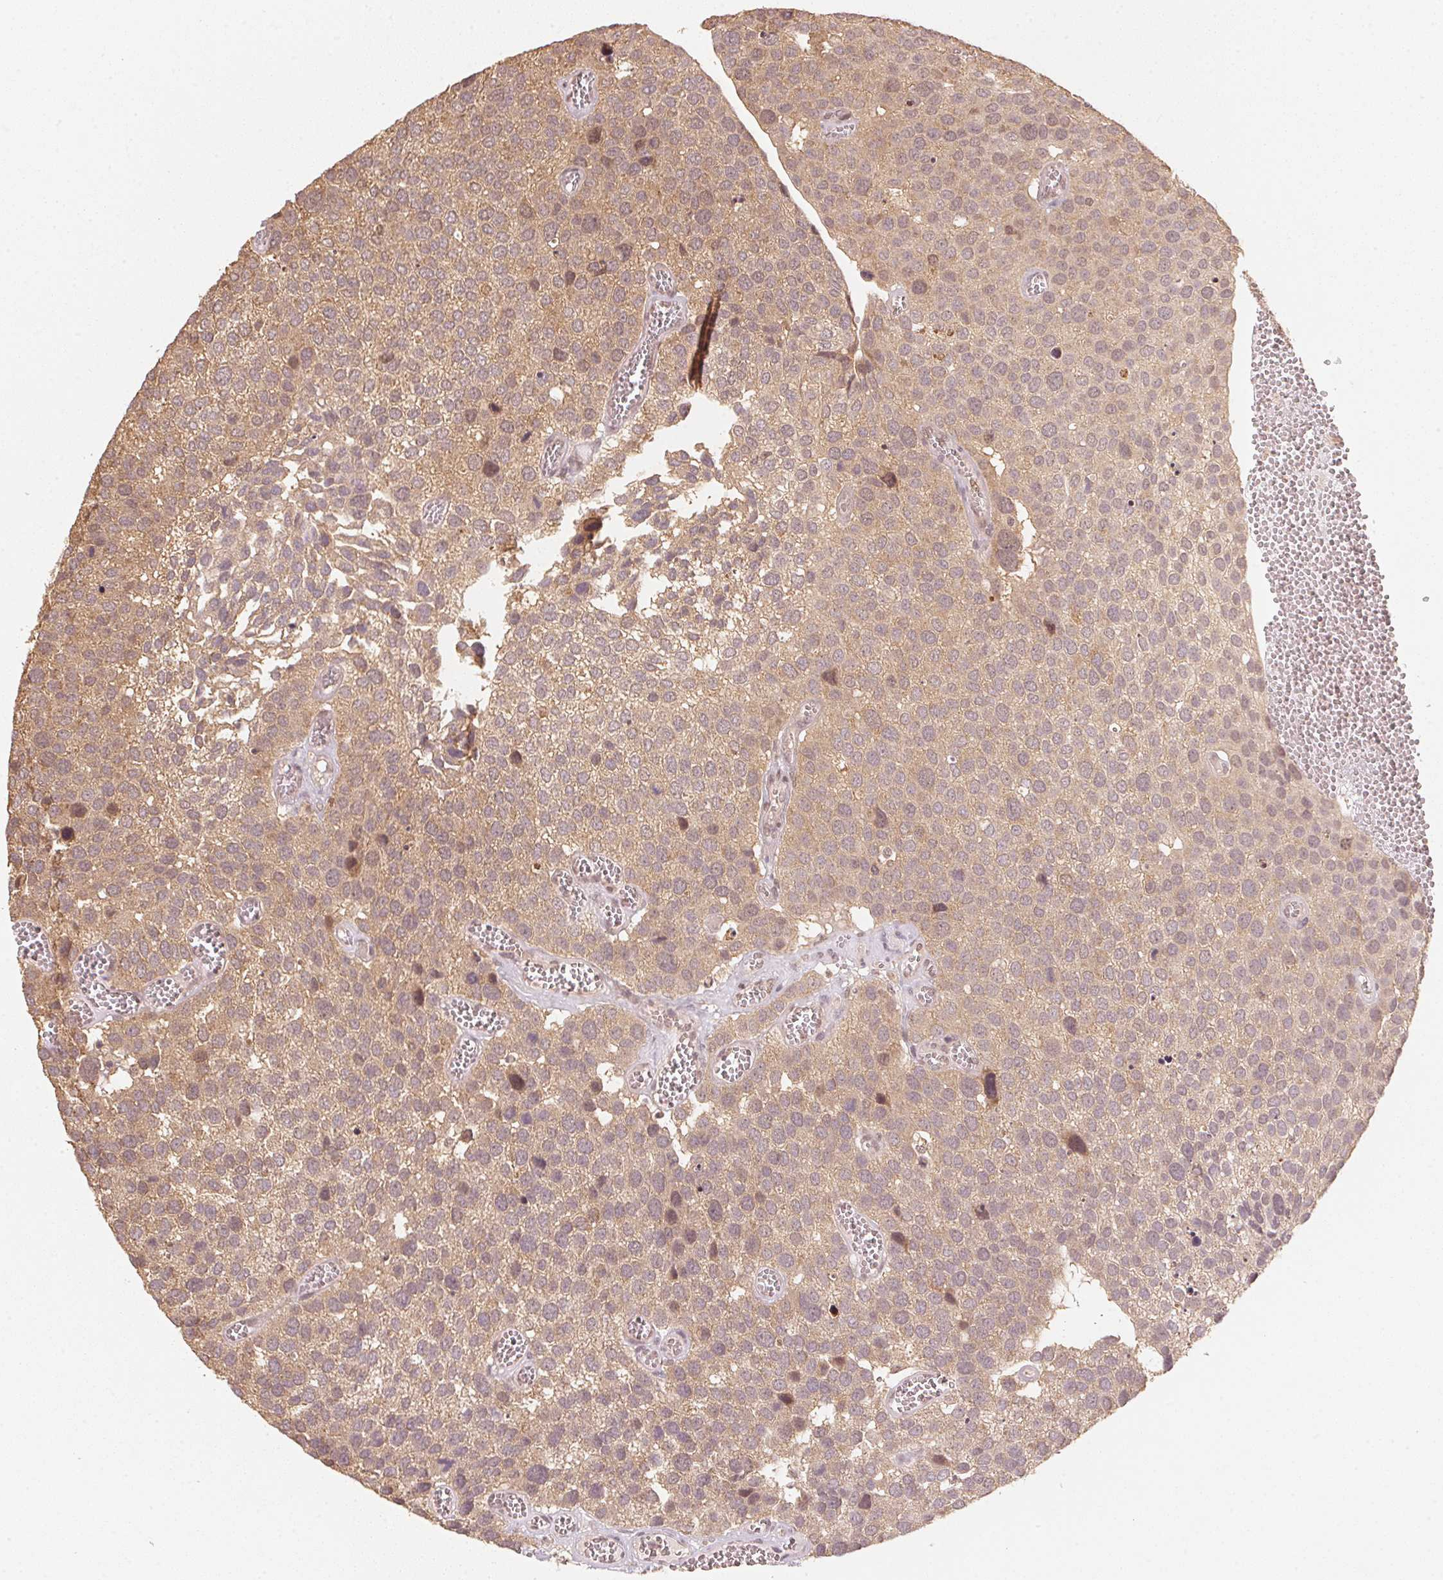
{"staining": {"intensity": "moderate", "quantity": ">75%", "location": "cytoplasmic/membranous,nuclear"}, "tissue": "urothelial cancer", "cell_type": "Tumor cells", "image_type": "cancer", "snomed": [{"axis": "morphology", "description": "Urothelial carcinoma, Low grade"}, {"axis": "topography", "description": "Urinary bladder"}], "caption": "This is an image of immunohistochemistry (IHC) staining of low-grade urothelial carcinoma, which shows moderate expression in the cytoplasmic/membranous and nuclear of tumor cells.", "gene": "C2orf73", "patient": {"sex": "female", "age": 69}}